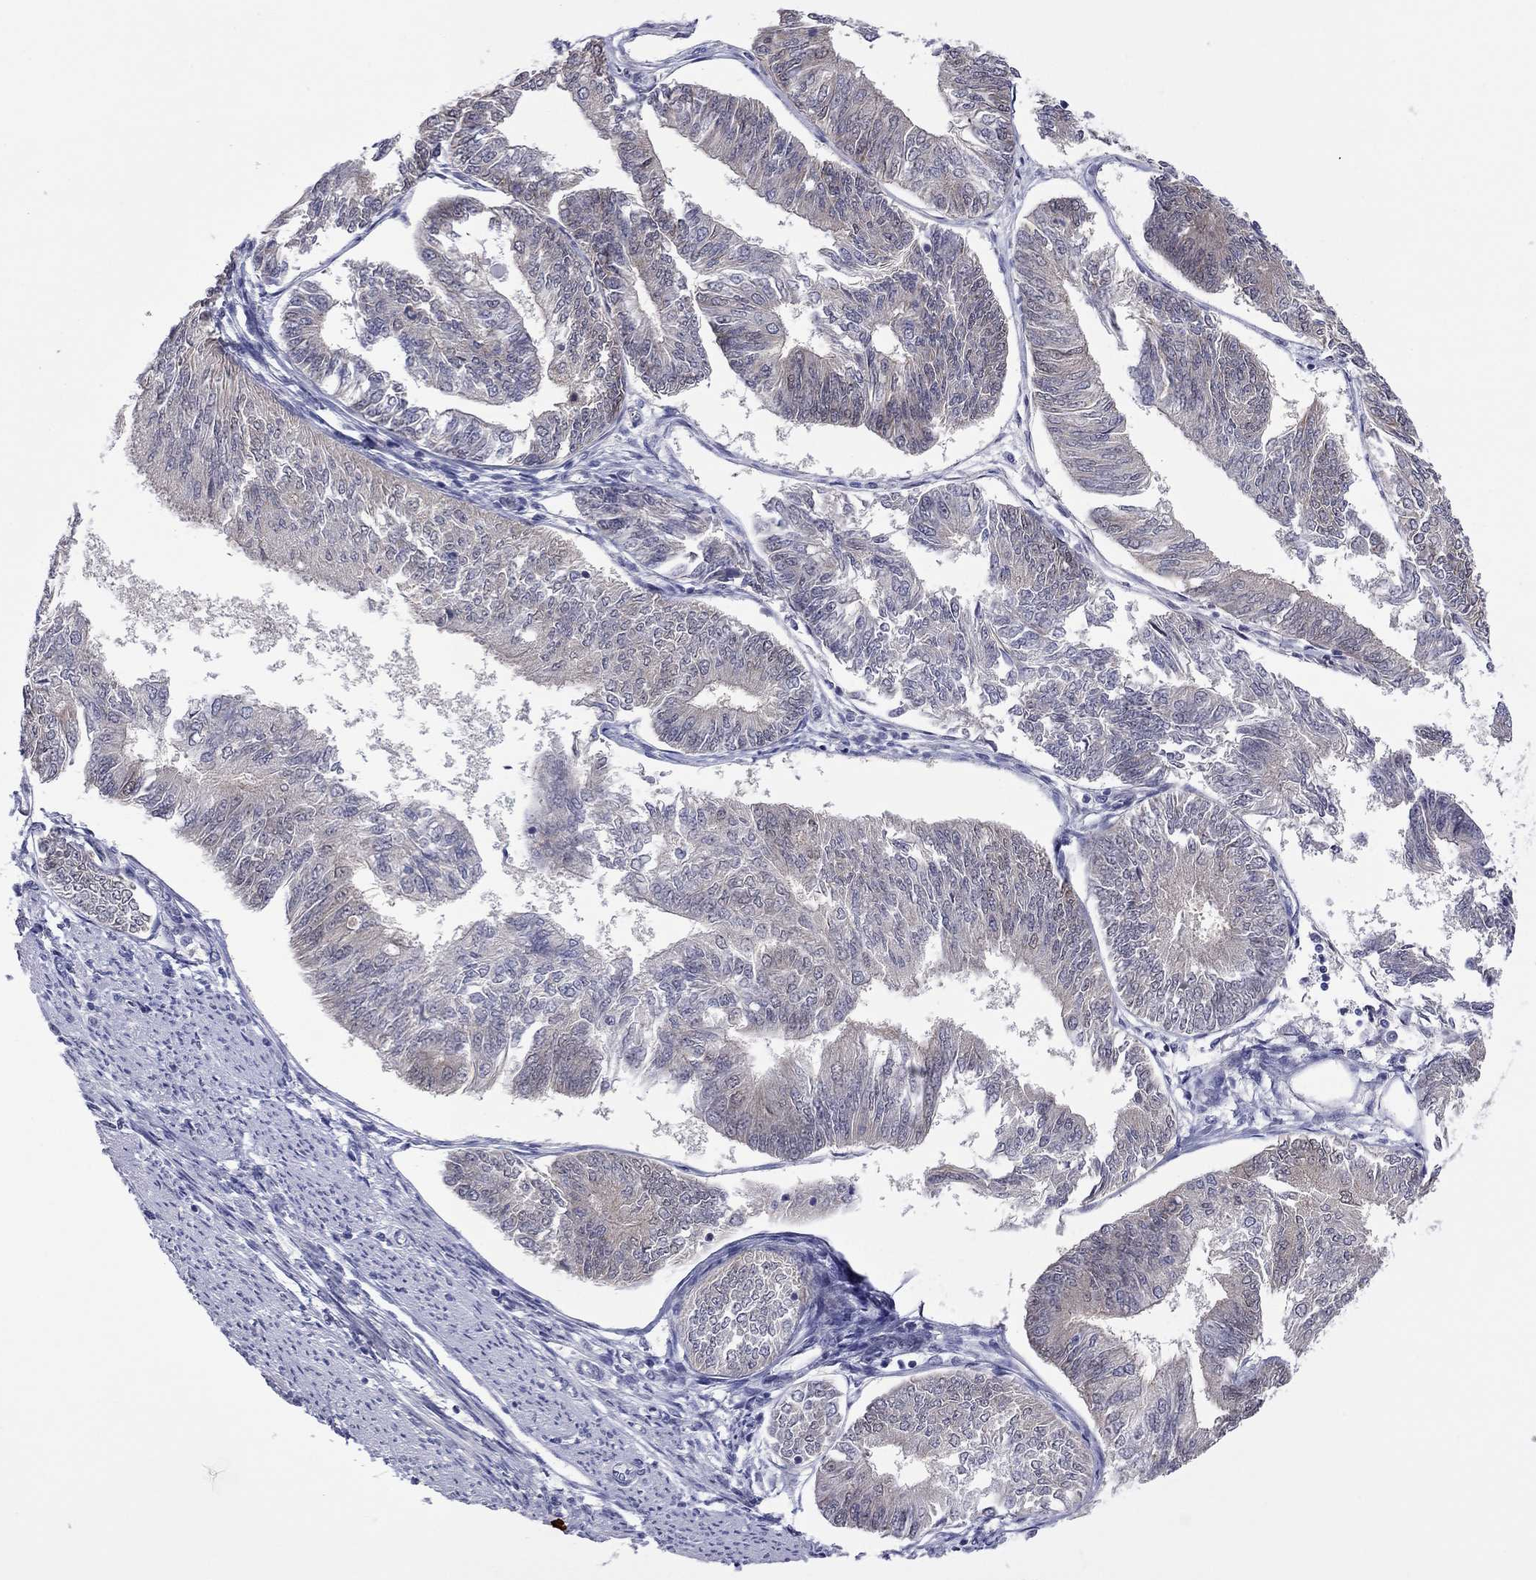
{"staining": {"intensity": "weak", "quantity": ">75%", "location": "cytoplasmic/membranous"}, "tissue": "endometrial cancer", "cell_type": "Tumor cells", "image_type": "cancer", "snomed": [{"axis": "morphology", "description": "Adenocarcinoma, NOS"}, {"axis": "topography", "description": "Endometrium"}], "caption": "Brown immunohistochemical staining in human endometrial adenocarcinoma displays weak cytoplasmic/membranous expression in about >75% of tumor cells.", "gene": "CTNNBIP1", "patient": {"sex": "female", "age": 58}}